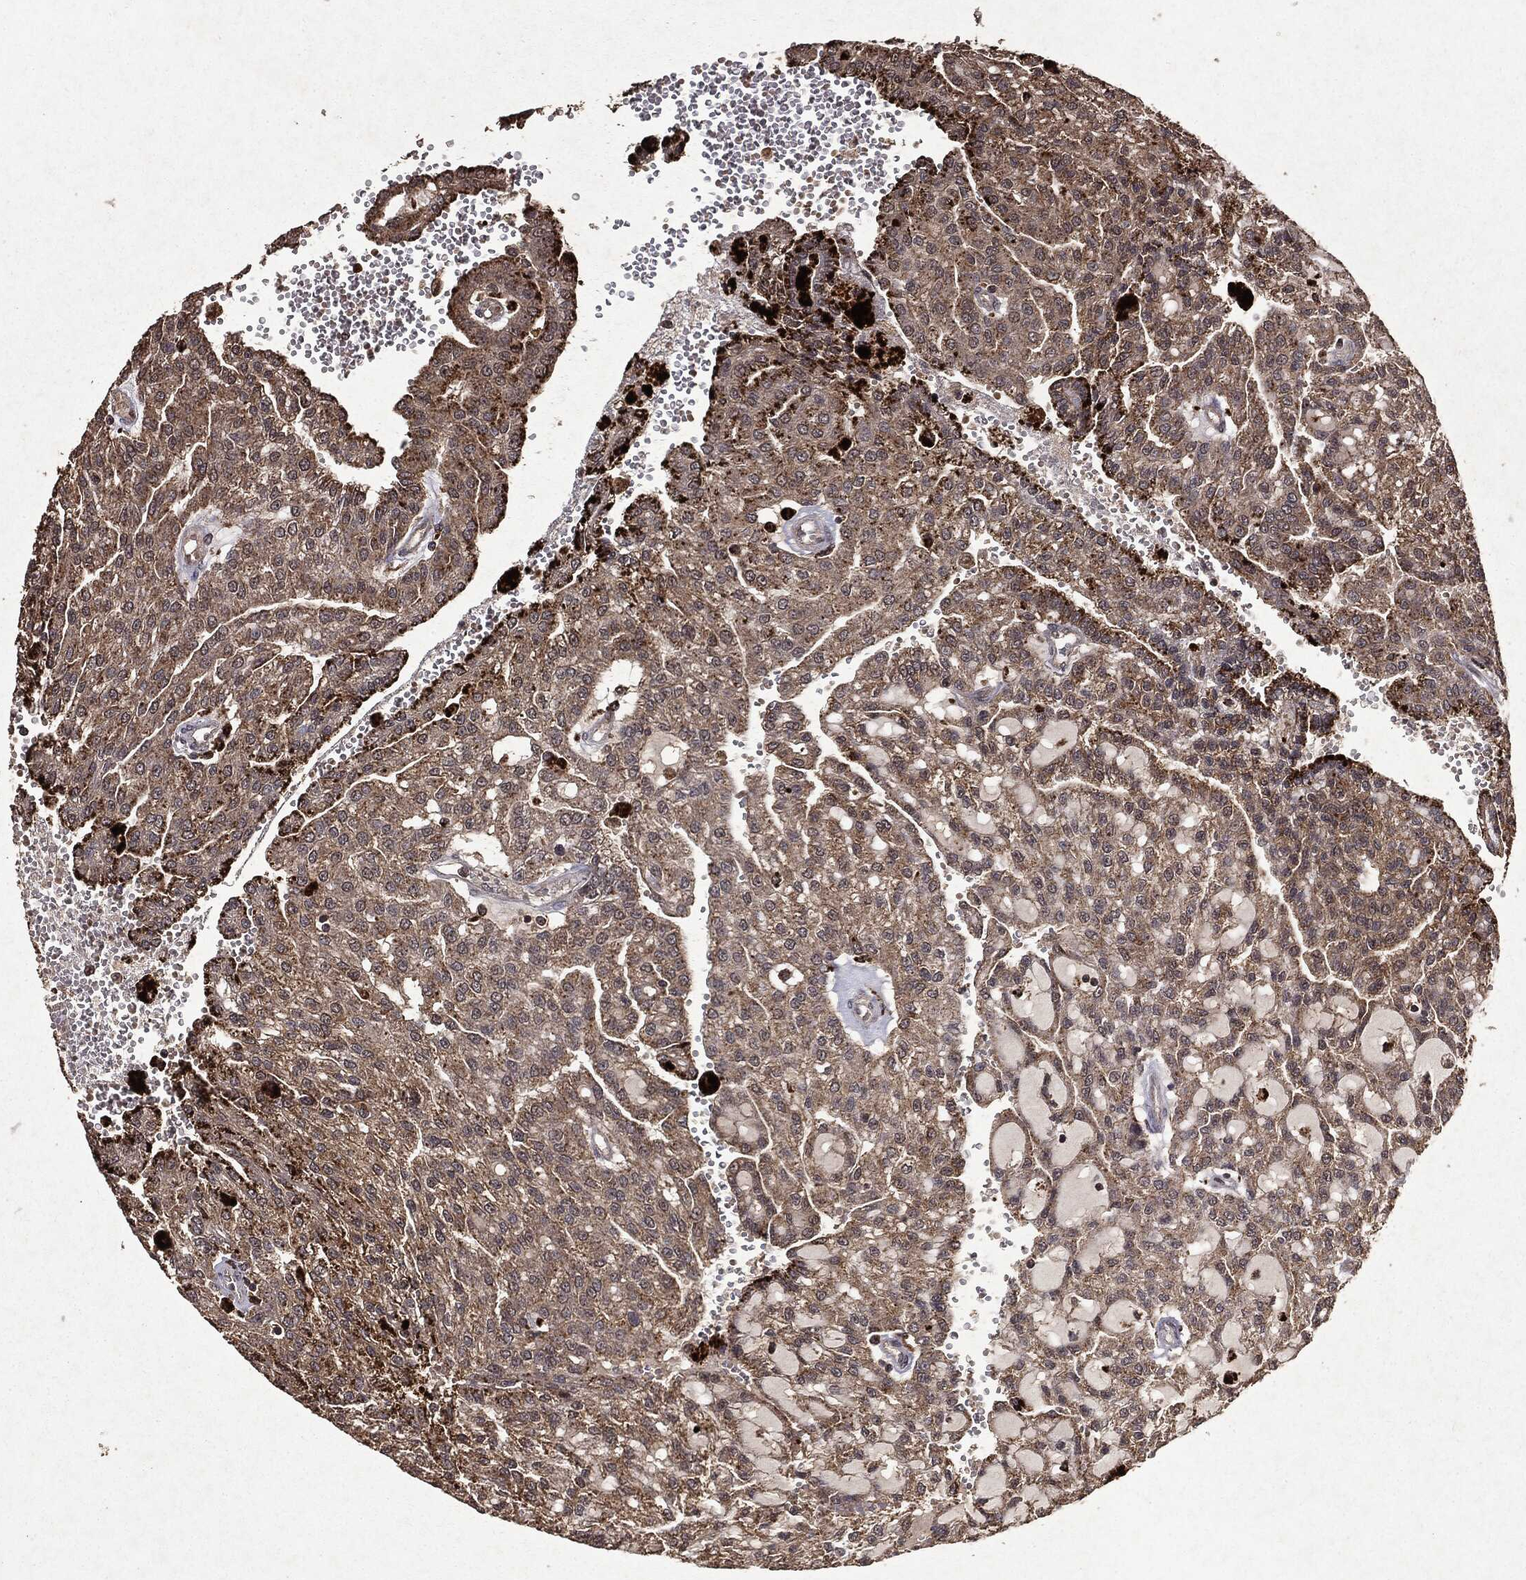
{"staining": {"intensity": "weak", "quantity": ">75%", "location": "cytoplasmic/membranous"}, "tissue": "renal cancer", "cell_type": "Tumor cells", "image_type": "cancer", "snomed": [{"axis": "morphology", "description": "Adenocarcinoma, NOS"}, {"axis": "topography", "description": "Kidney"}], "caption": "Immunohistochemistry of renal cancer (adenocarcinoma) displays low levels of weak cytoplasmic/membranous positivity in about >75% of tumor cells.", "gene": "MTOR", "patient": {"sex": "male", "age": 63}}